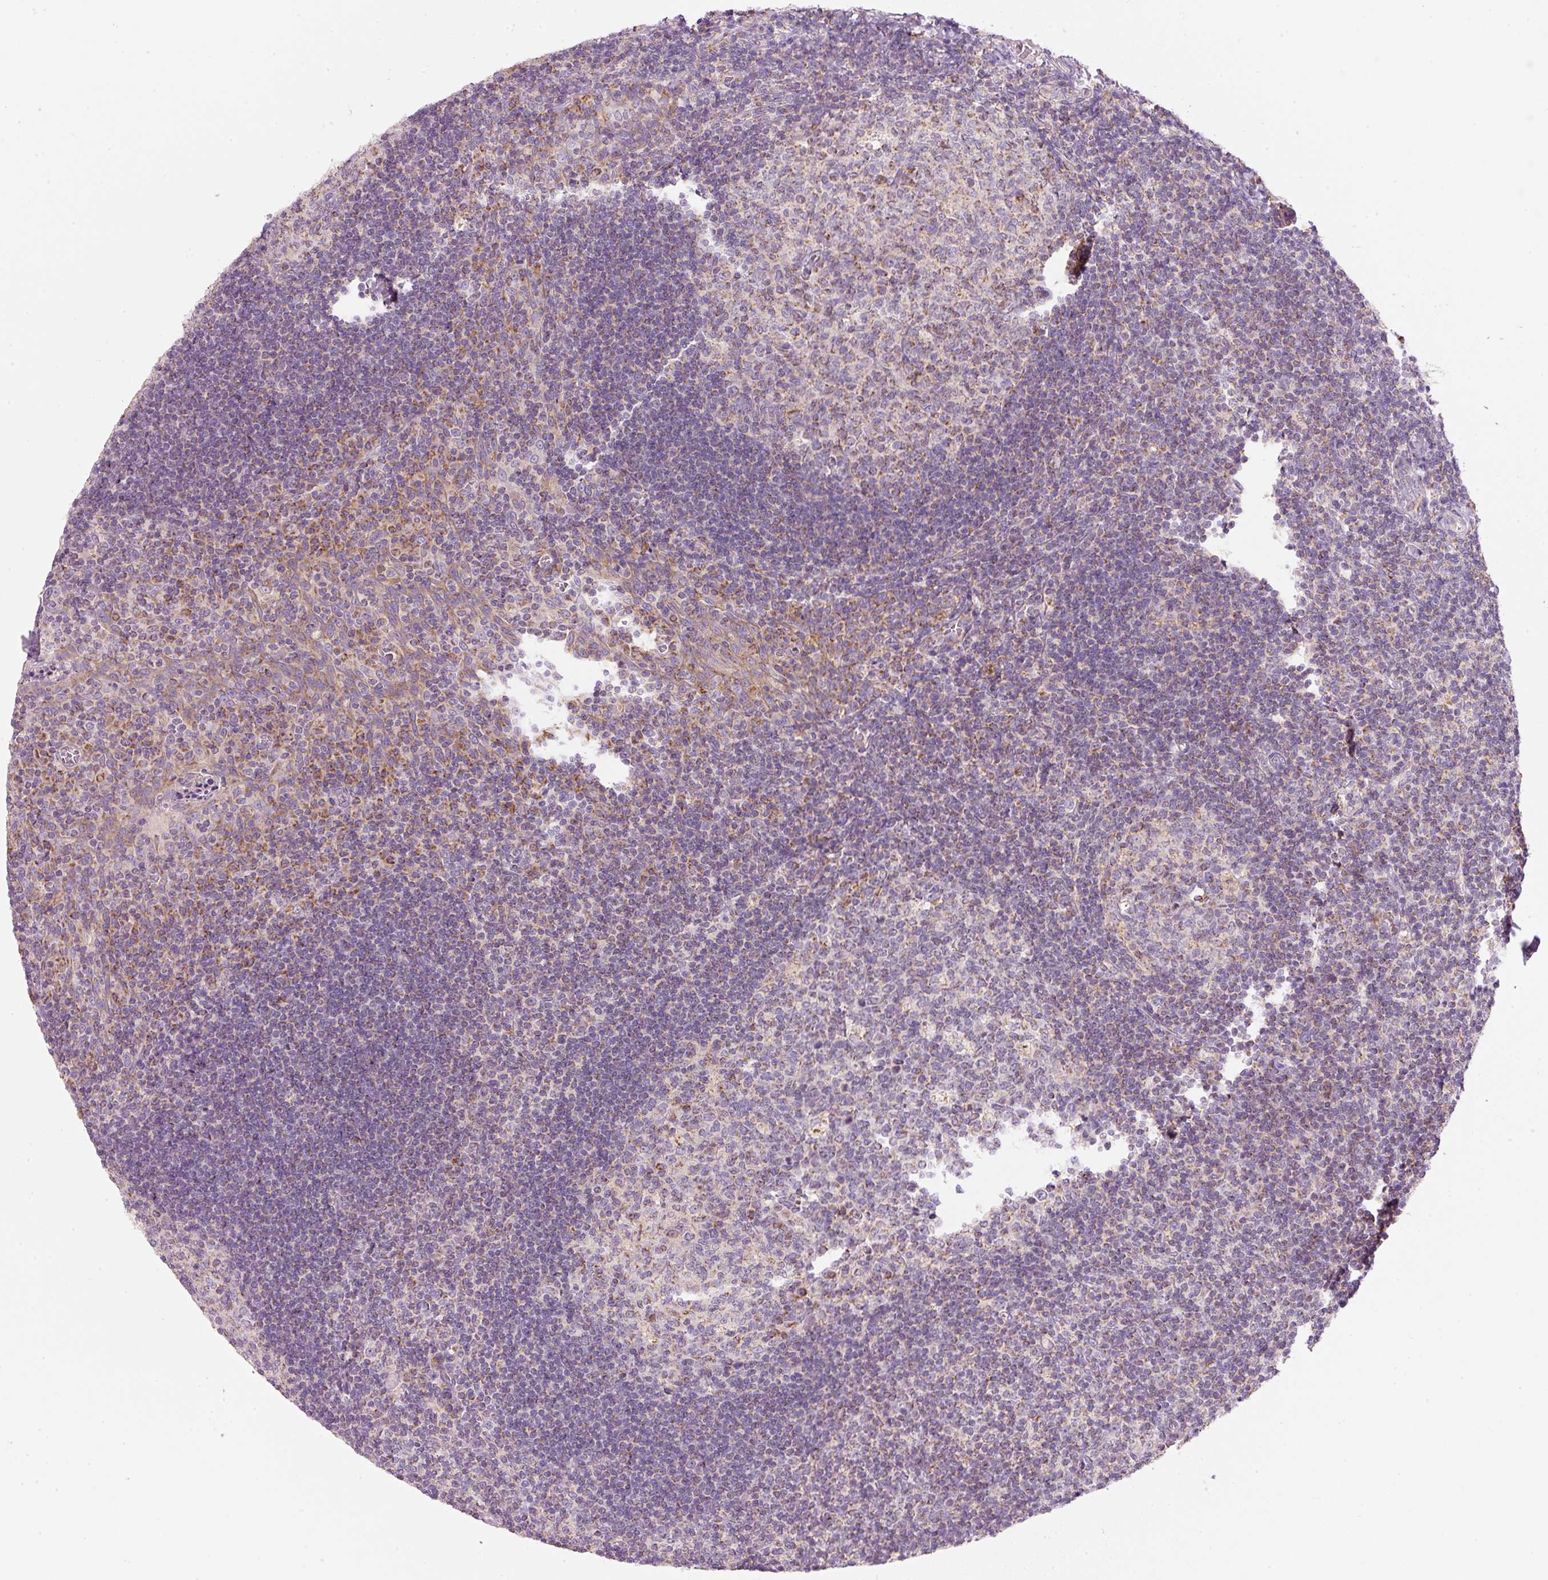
{"staining": {"intensity": "moderate", "quantity": ">75%", "location": "cytoplasmic/membranous"}, "tissue": "tonsil", "cell_type": "Germinal center cells", "image_type": "normal", "snomed": [{"axis": "morphology", "description": "Normal tissue, NOS"}, {"axis": "topography", "description": "Tonsil"}], "caption": "Tonsil stained with a brown dye exhibits moderate cytoplasmic/membranous positive expression in approximately >75% of germinal center cells.", "gene": "NDUFA1", "patient": {"sex": "male", "age": 17}}